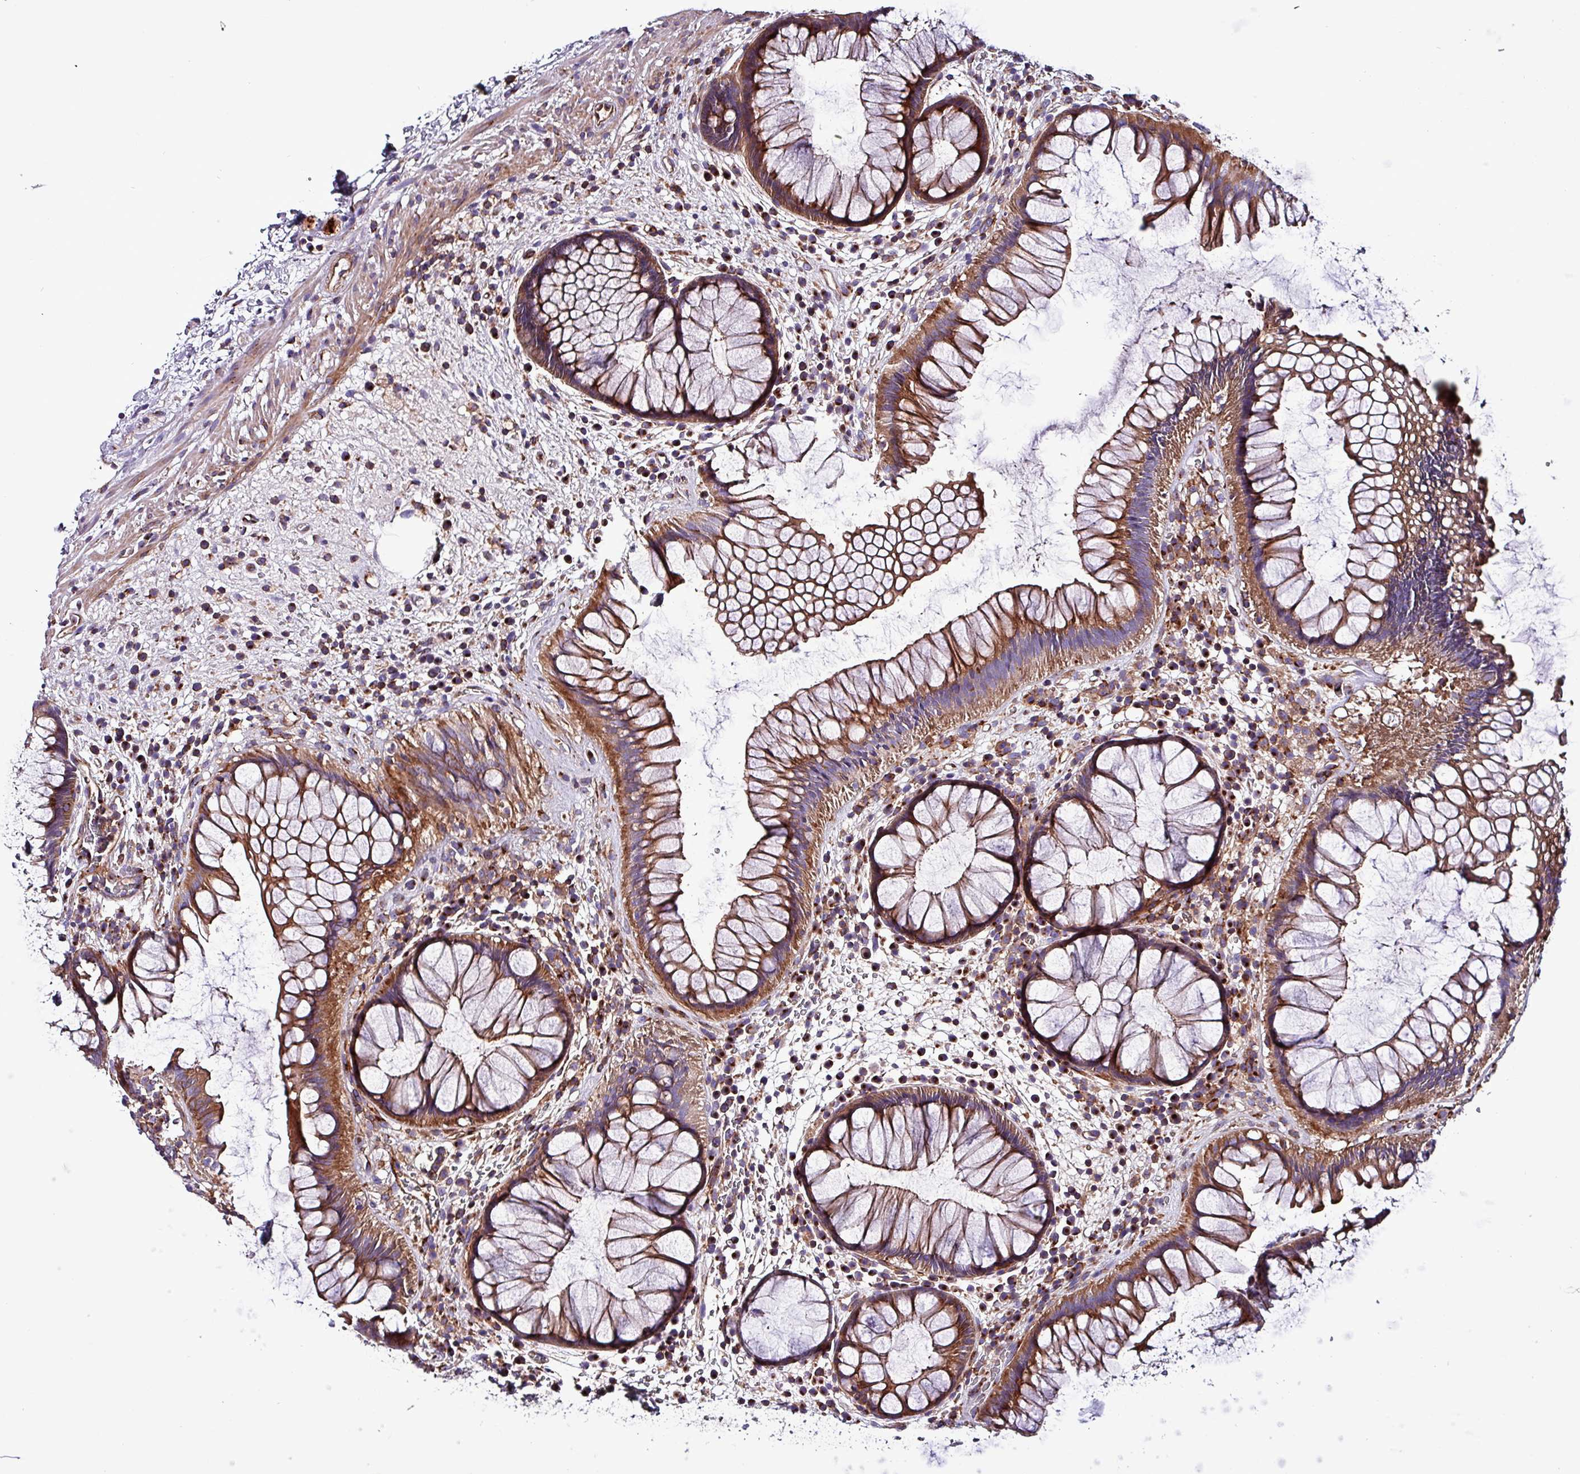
{"staining": {"intensity": "moderate", "quantity": ">75%", "location": "cytoplasmic/membranous"}, "tissue": "rectum", "cell_type": "Glandular cells", "image_type": "normal", "snomed": [{"axis": "morphology", "description": "Normal tissue, NOS"}, {"axis": "topography", "description": "Rectum"}], "caption": "High-power microscopy captured an immunohistochemistry photomicrograph of unremarkable rectum, revealing moderate cytoplasmic/membranous expression in about >75% of glandular cells. (Stains: DAB in brown, nuclei in blue, Microscopy: brightfield microscopy at high magnification).", "gene": "VAMP4", "patient": {"sex": "male", "age": 51}}